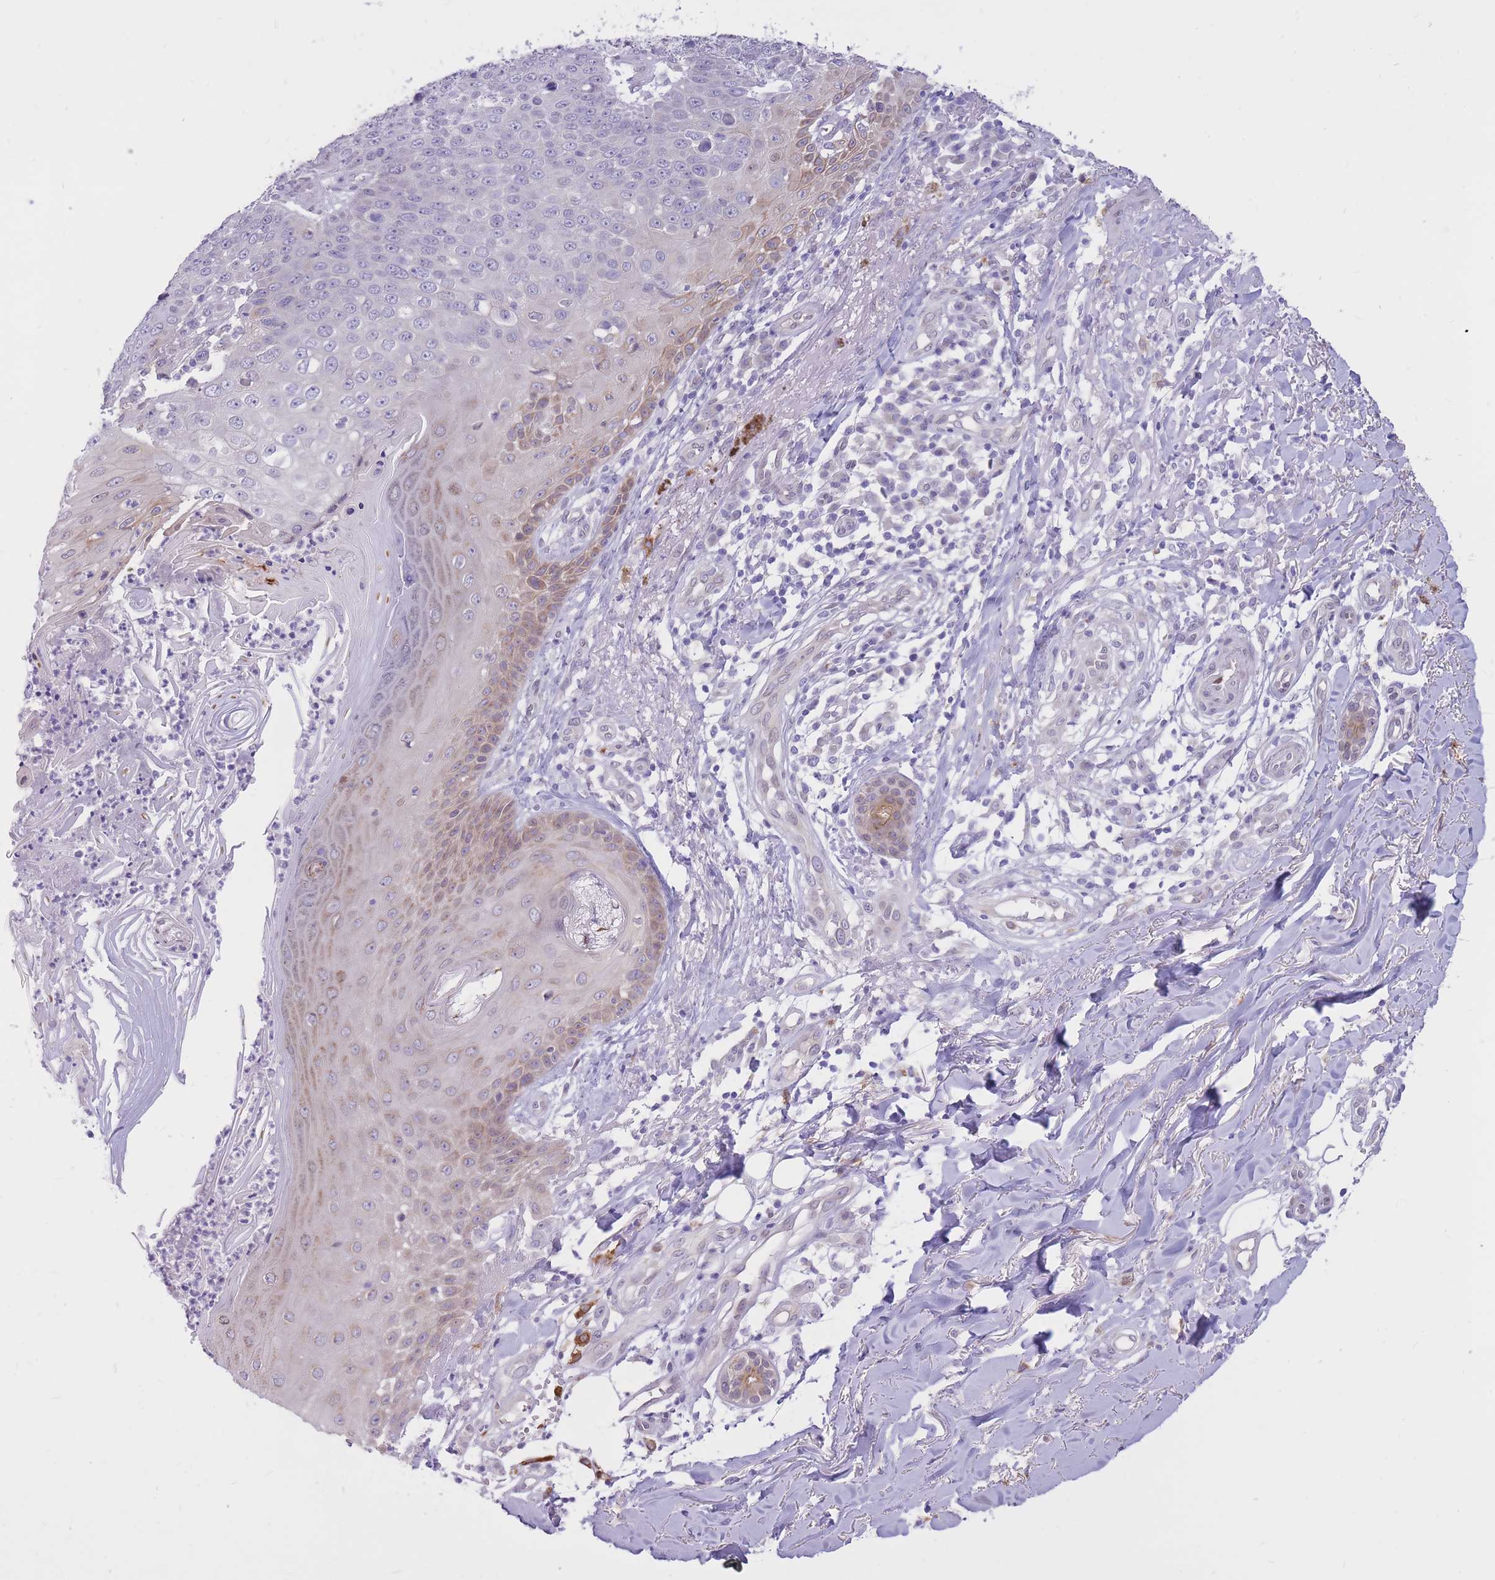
{"staining": {"intensity": "negative", "quantity": "none", "location": "none"}, "tissue": "skin cancer", "cell_type": "Tumor cells", "image_type": "cancer", "snomed": [{"axis": "morphology", "description": "Squamous cell carcinoma, NOS"}, {"axis": "topography", "description": "Skin"}], "caption": "A high-resolution photomicrograph shows IHC staining of skin squamous cell carcinoma, which reveals no significant expression in tumor cells.", "gene": "HOOK2", "patient": {"sex": "male", "age": 71}}